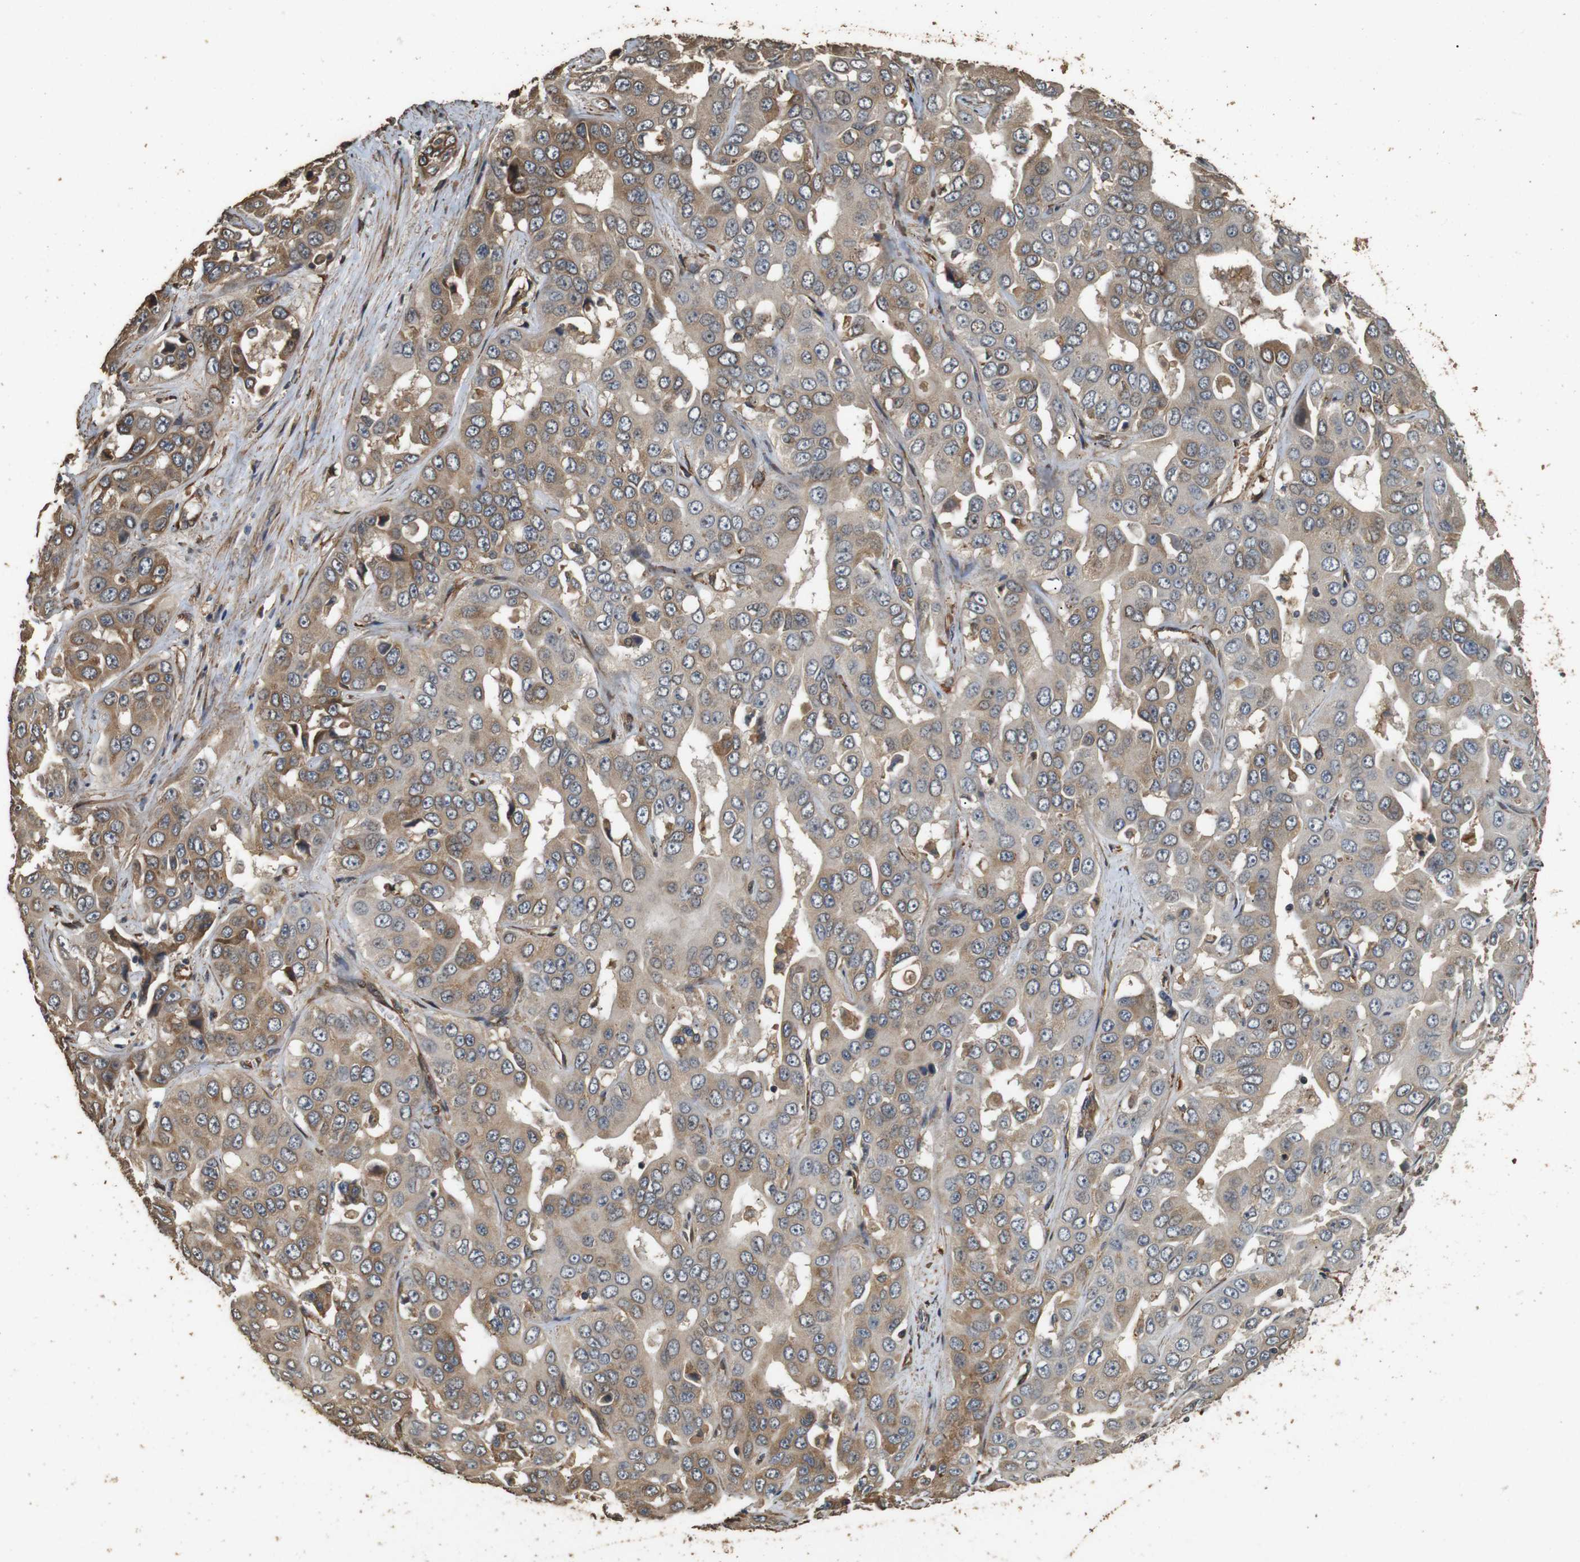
{"staining": {"intensity": "moderate", "quantity": ">75%", "location": "cytoplasmic/membranous"}, "tissue": "liver cancer", "cell_type": "Tumor cells", "image_type": "cancer", "snomed": [{"axis": "morphology", "description": "Cholangiocarcinoma"}, {"axis": "topography", "description": "Liver"}], "caption": "Immunohistochemical staining of human liver cancer (cholangiocarcinoma) exhibits medium levels of moderate cytoplasmic/membranous protein staining in approximately >75% of tumor cells. Nuclei are stained in blue.", "gene": "CNPY4", "patient": {"sex": "female", "age": 52}}